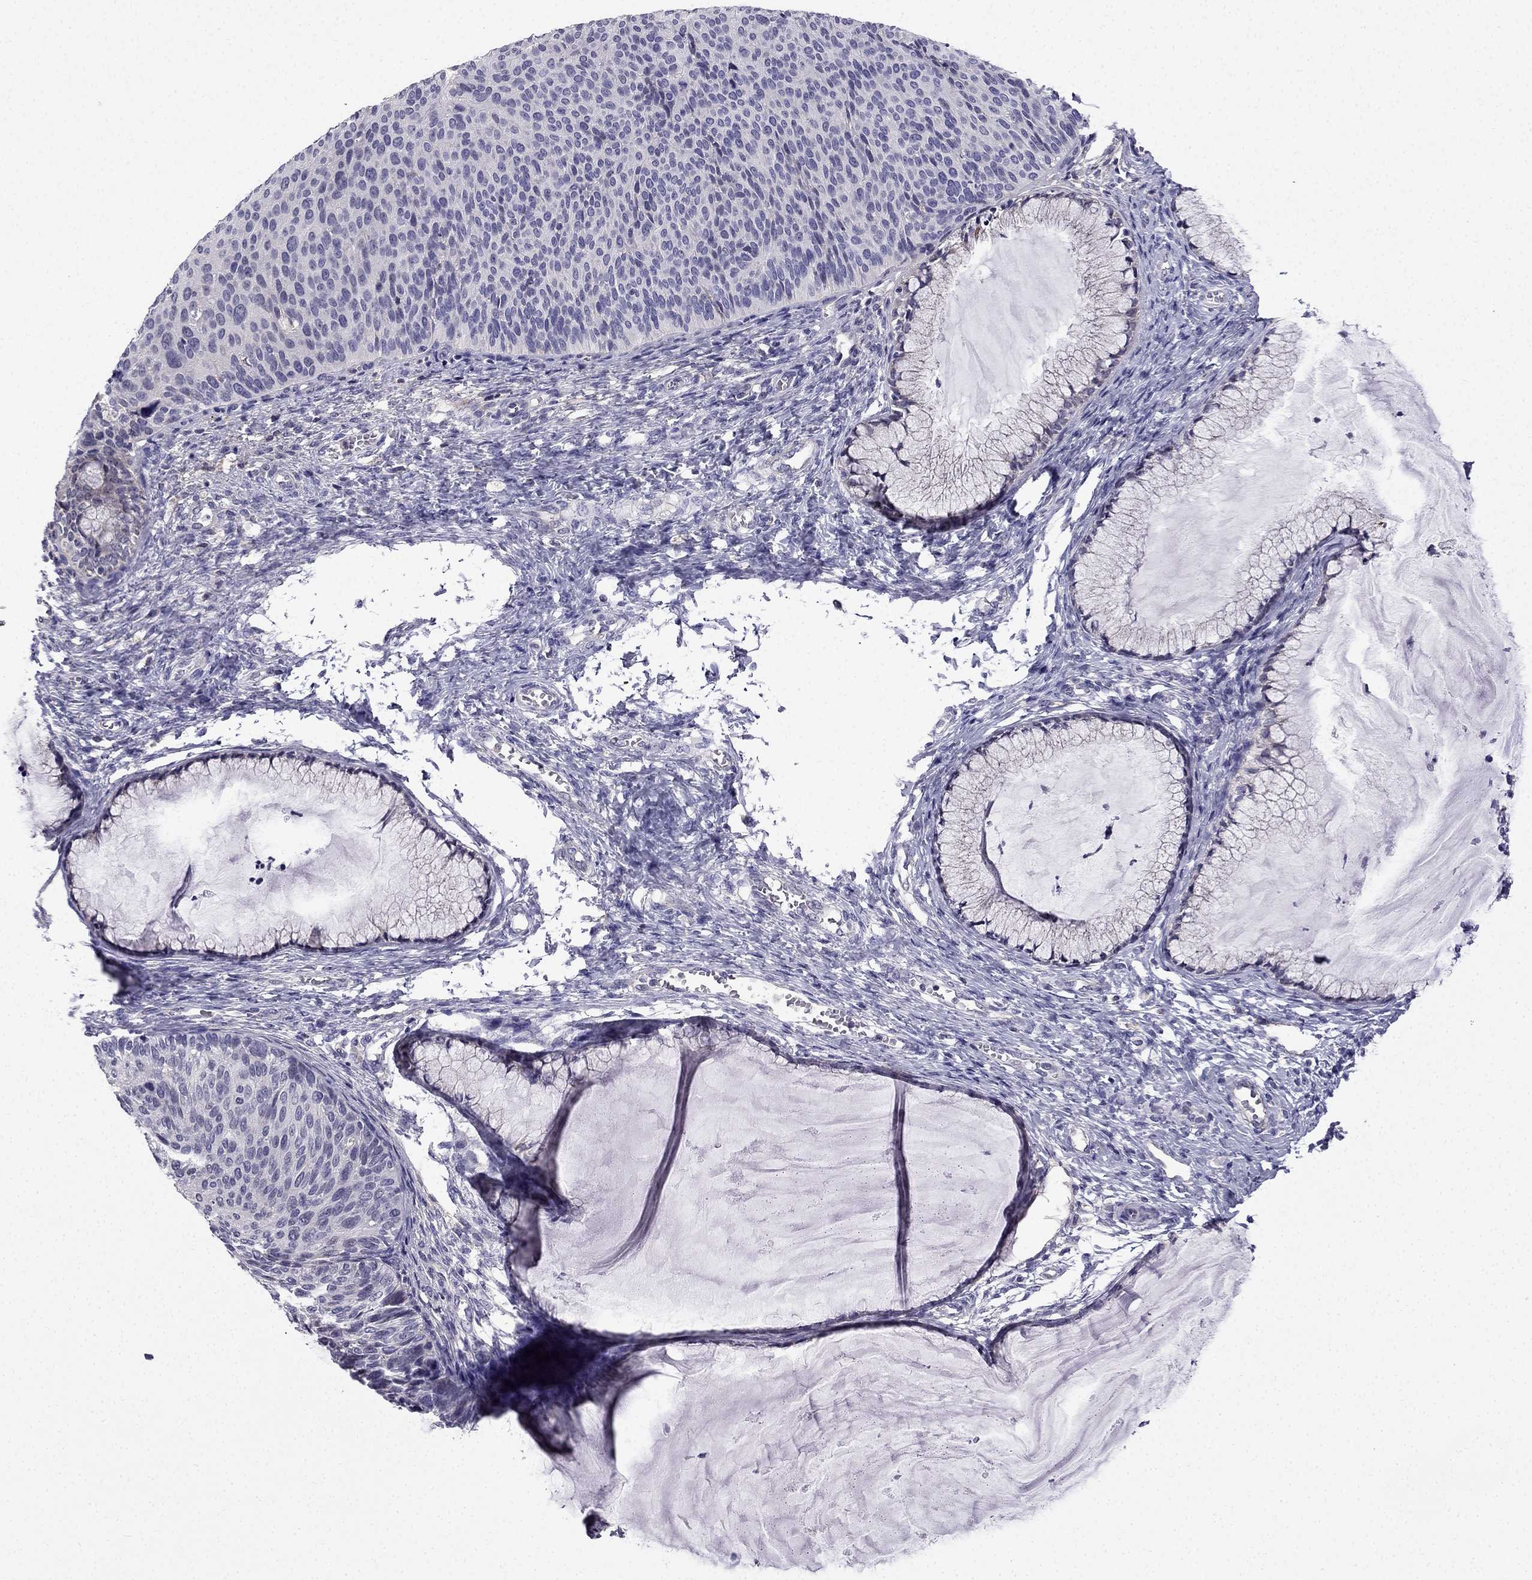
{"staining": {"intensity": "negative", "quantity": "none", "location": "none"}, "tissue": "cervical cancer", "cell_type": "Tumor cells", "image_type": "cancer", "snomed": [{"axis": "morphology", "description": "Squamous cell carcinoma, NOS"}, {"axis": "topography", "description": "Cervix"}], "caption": "Image shows no protein expression in tumor cells of cervical cancer (squamous cell carcinoma) tissue.", "gene": "SLC6A2", "patient": {"sex": "female", "age": 36}}